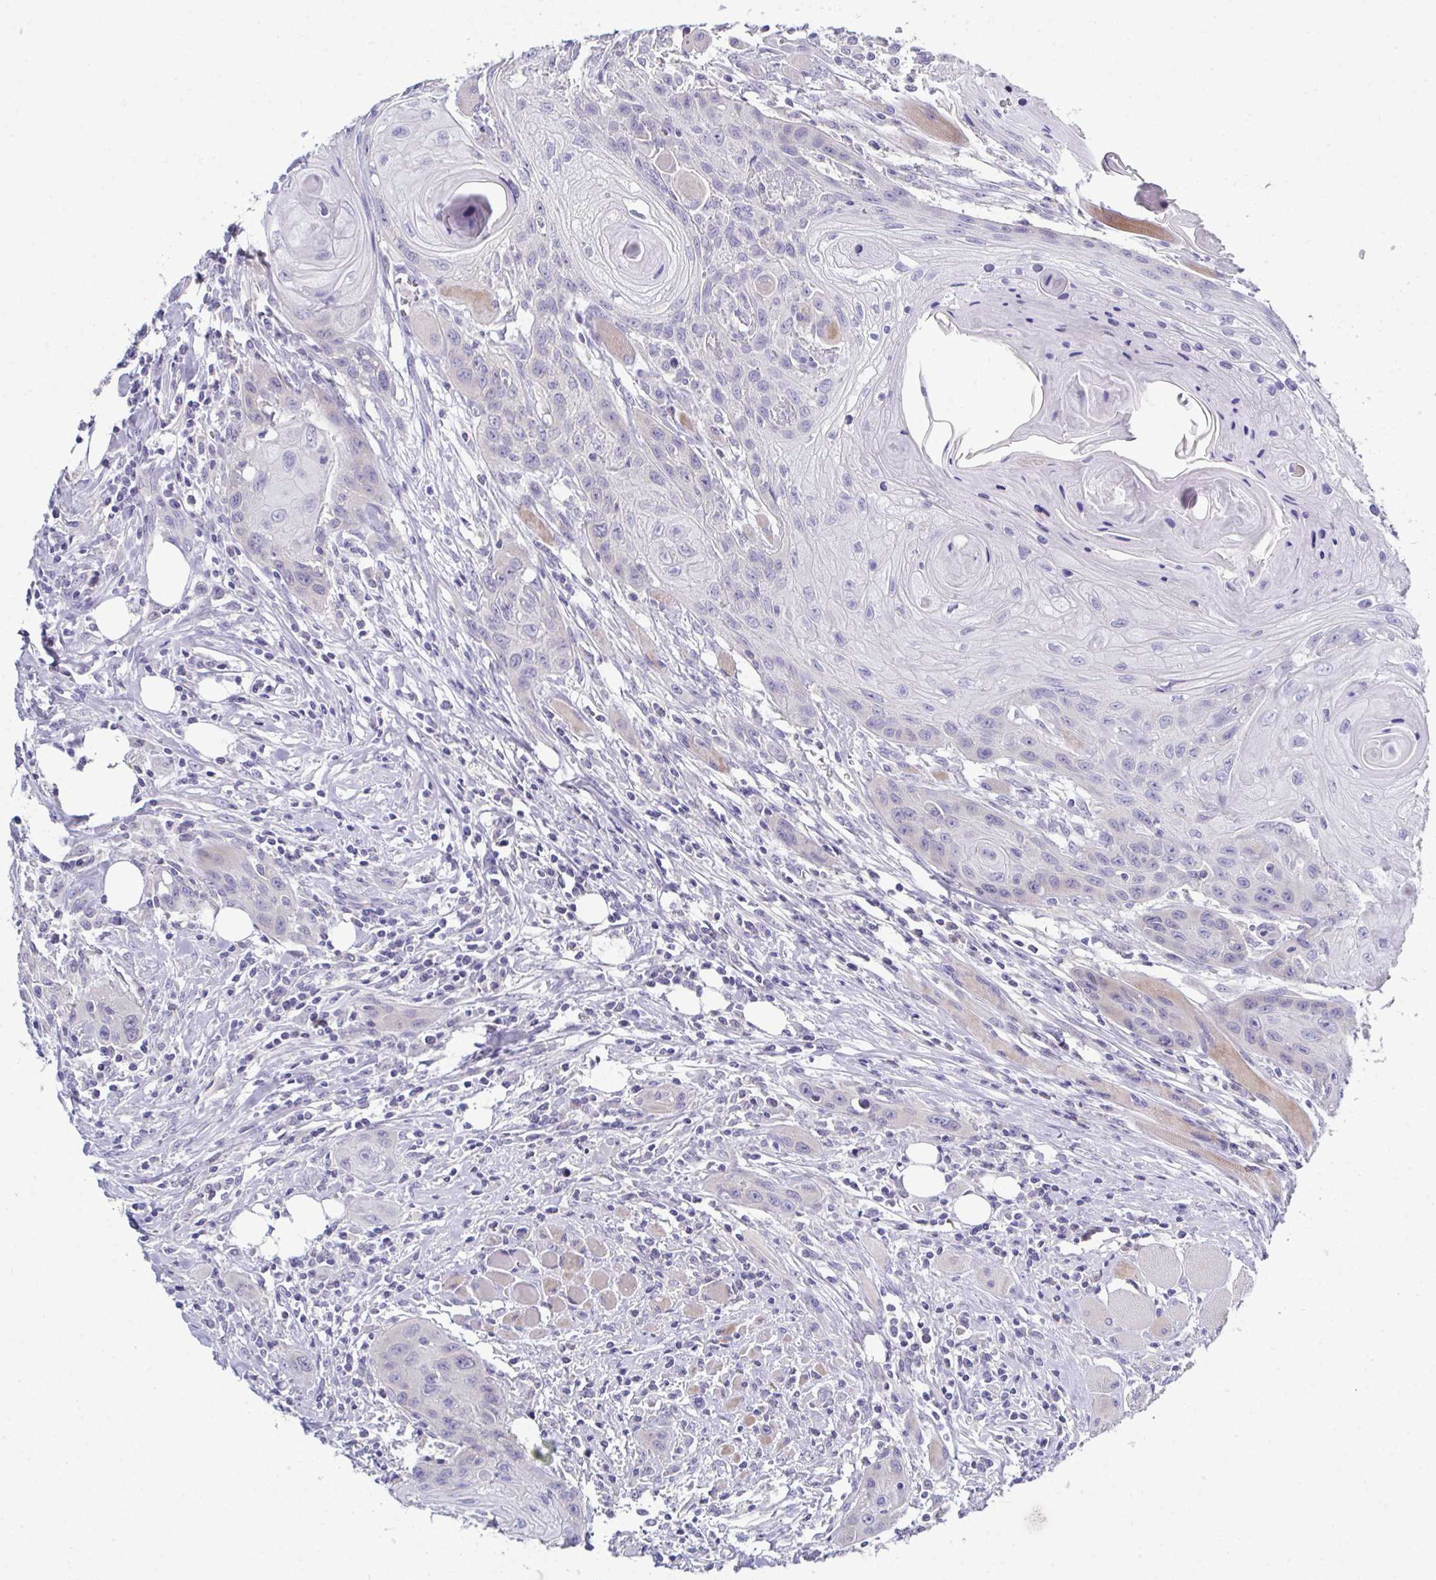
{"staining": {"intensity": "negative", "quantity": "none", "location": "none"}, "tissue": "head and neck cancer", "cell_type": "Tumor cells", "image_type": "cancer", "snomed": [{"axis": "morphology", "description": "Squamous cell carcinoma, NOS"}, {"axis": "topography", "description": "Oral tissue"}, {"axis": "topography", "description": "Head-Neck"}], "caption": "Immunohistochemistry image of neoplastic tissue: human head and neck squamous cell carcinoma stained with DAB (3,3'-diaminobenzidine) shows no significant protein staining in tumor cells.", "gene": "CFAP97D1", "patient": {"sex": "male", "age": 58}}